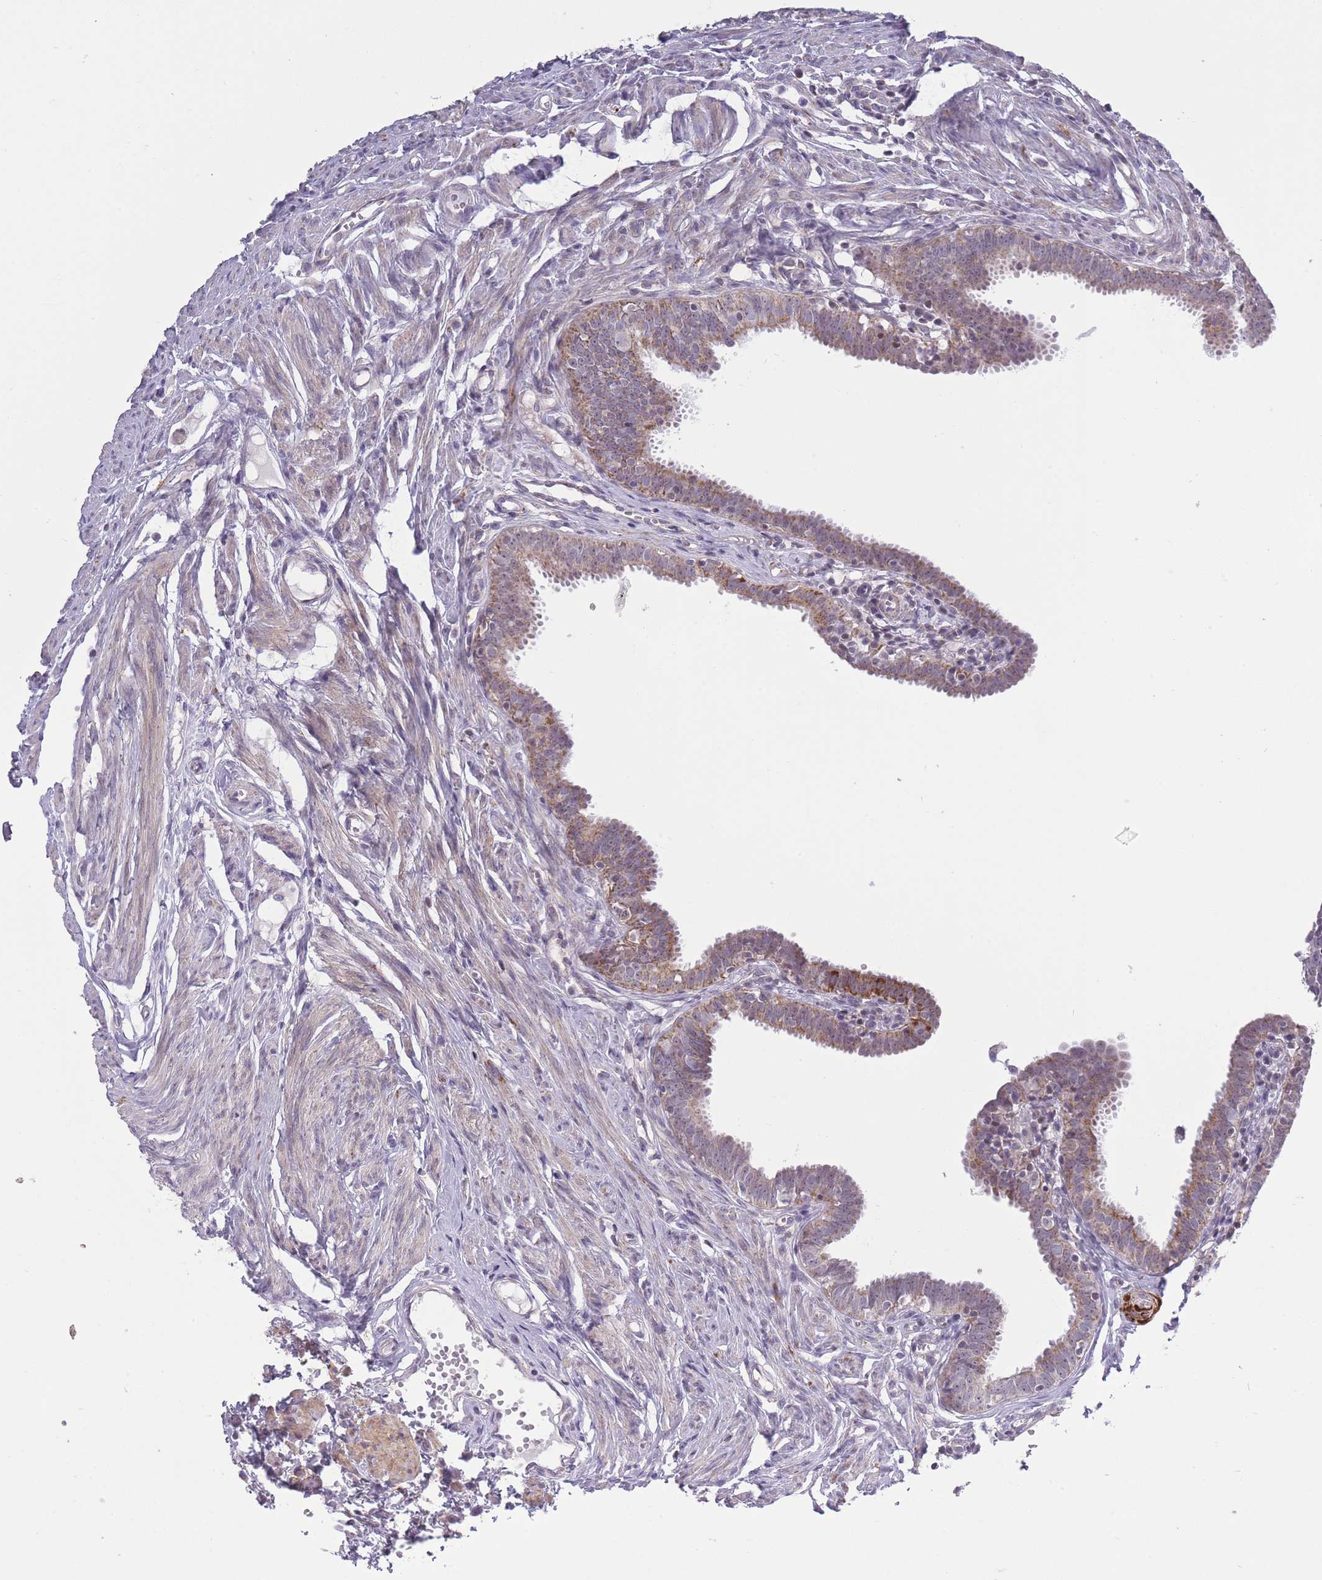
{"staining": {"intensity": "moderate", "quantity": "25%-75%", "location": "cytoplasmic/membranous"}, "tissue": "fallopian tube", "cell_type": "Glandular cells", "image_type": "normal", "snomed": [{"axis": "morphology", "description": "Normal tissue, NOS"}, {"axis": "morphology", "description": "Carcinoma, NOS"}, {"axis": "topography", "description": "Fallopian tube"}, {"axis": "topography", "description": "Ovary"}], "caption": "Immunohistochemical staining of benign human fallopian tube demonstrates 25%-75% levels of moderate cytoplasmic/membranous protein positivity in about 25%-75% of glandular cells. (DAB (3,3'-diaminobenzidine) IHC with brightfield microscopy, high magnification).", "gene": "ZBTB24", "patient": {"sex": "female", "age": 59}}